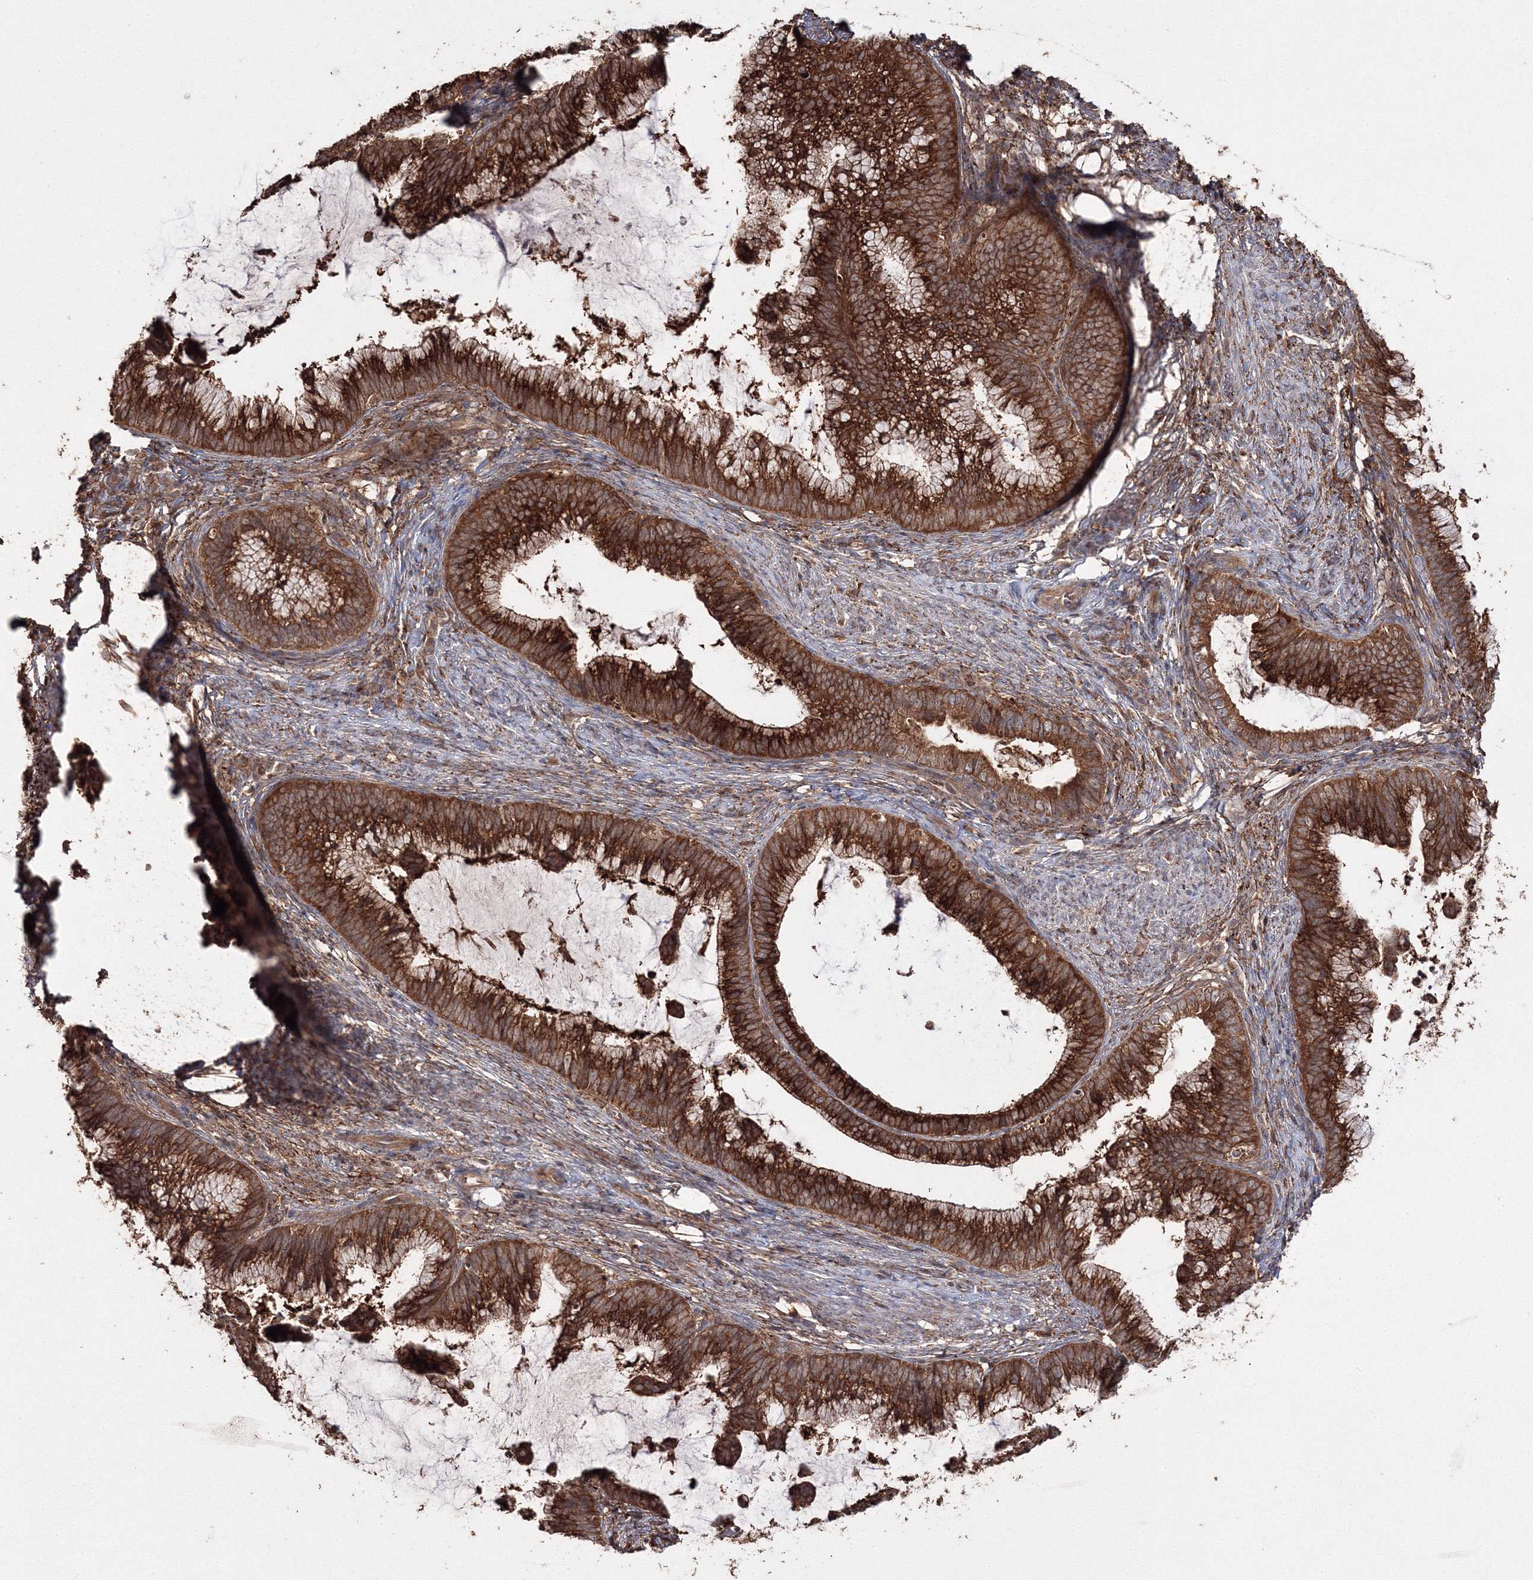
{"staining": {"intensity": "strong", "quantity": ">75%", "location": "cytoplasmic/membranous"}, "tissue": "cervical cancer", "cell_type": "Tumor cells", "image_type": "cancer", "snomed": [{"axis": "morphology", "description": "Adenocarcinoma, NOS"}, {"axis": "topography", "description": "Cervix"}], "caption": "Adenocarcinoma (cervical) stained with a brown dye displays strong cytoplasmic/membranous positive positivity in approximately >75% of tumor cells.", "gene": "DDO", "patient": {"sex": "female", "age": 36}}